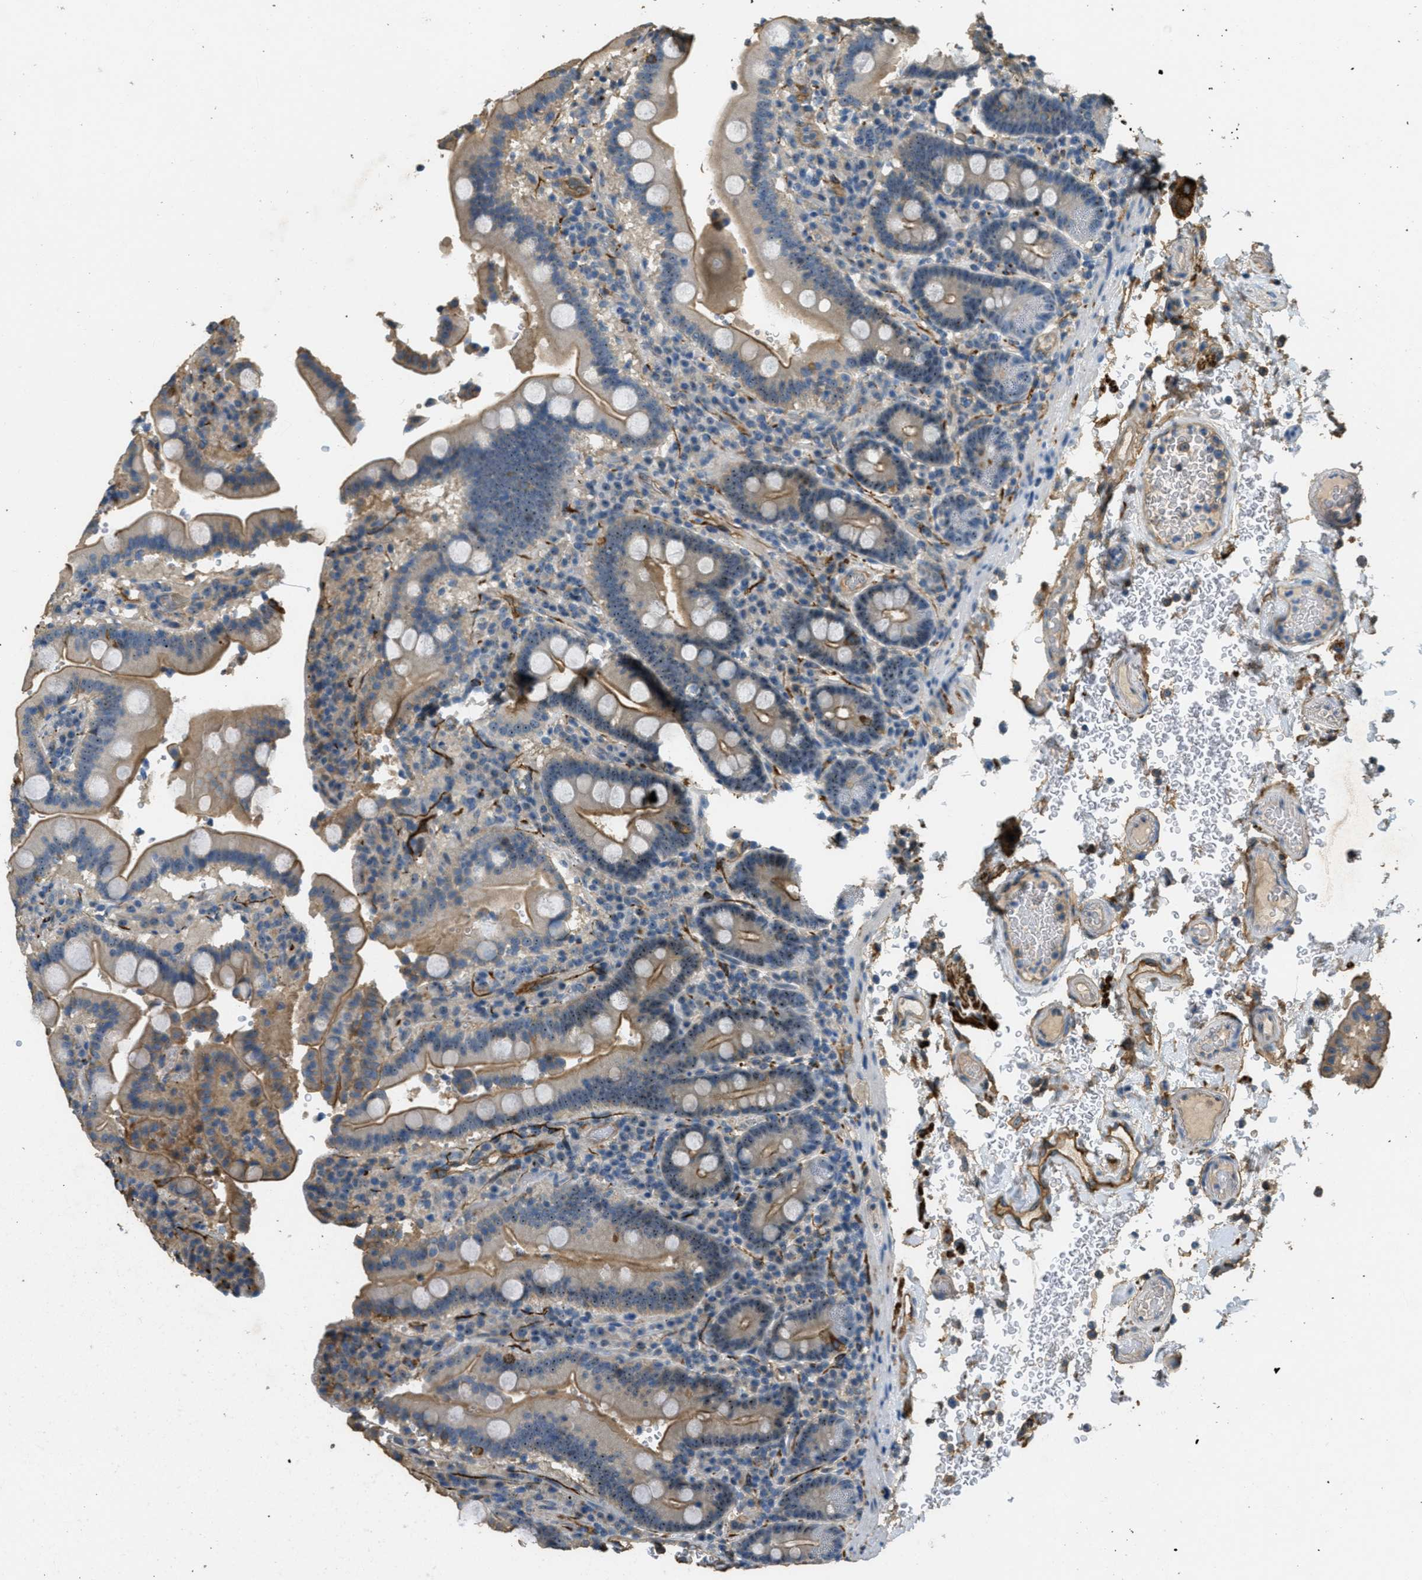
{"staining": {"intensity": "moderate", "quantity": ">75%", "location": "cytoplasmic/membranous,nuclear"}, "tissue": "duodenum", "cell_type": "Glandular cells", "image_type": "normal", "snomed": [{"axis": "morphology", "description": "Normal tissue, NOS"}, {"axis": "topography", "description": "Small intestine, NOS"}], "caption": "Normal duodenum was stained to show a protein in brown. There is medium levels of moderate cytoplasmic/membranous,nuclear staining in approximately >75% of glandular cells. (brown staining indicates protein expression, while blue staining denotes nuclei).", "gene": "OSMR", "patient": {"sex": "female", "age": 71}}